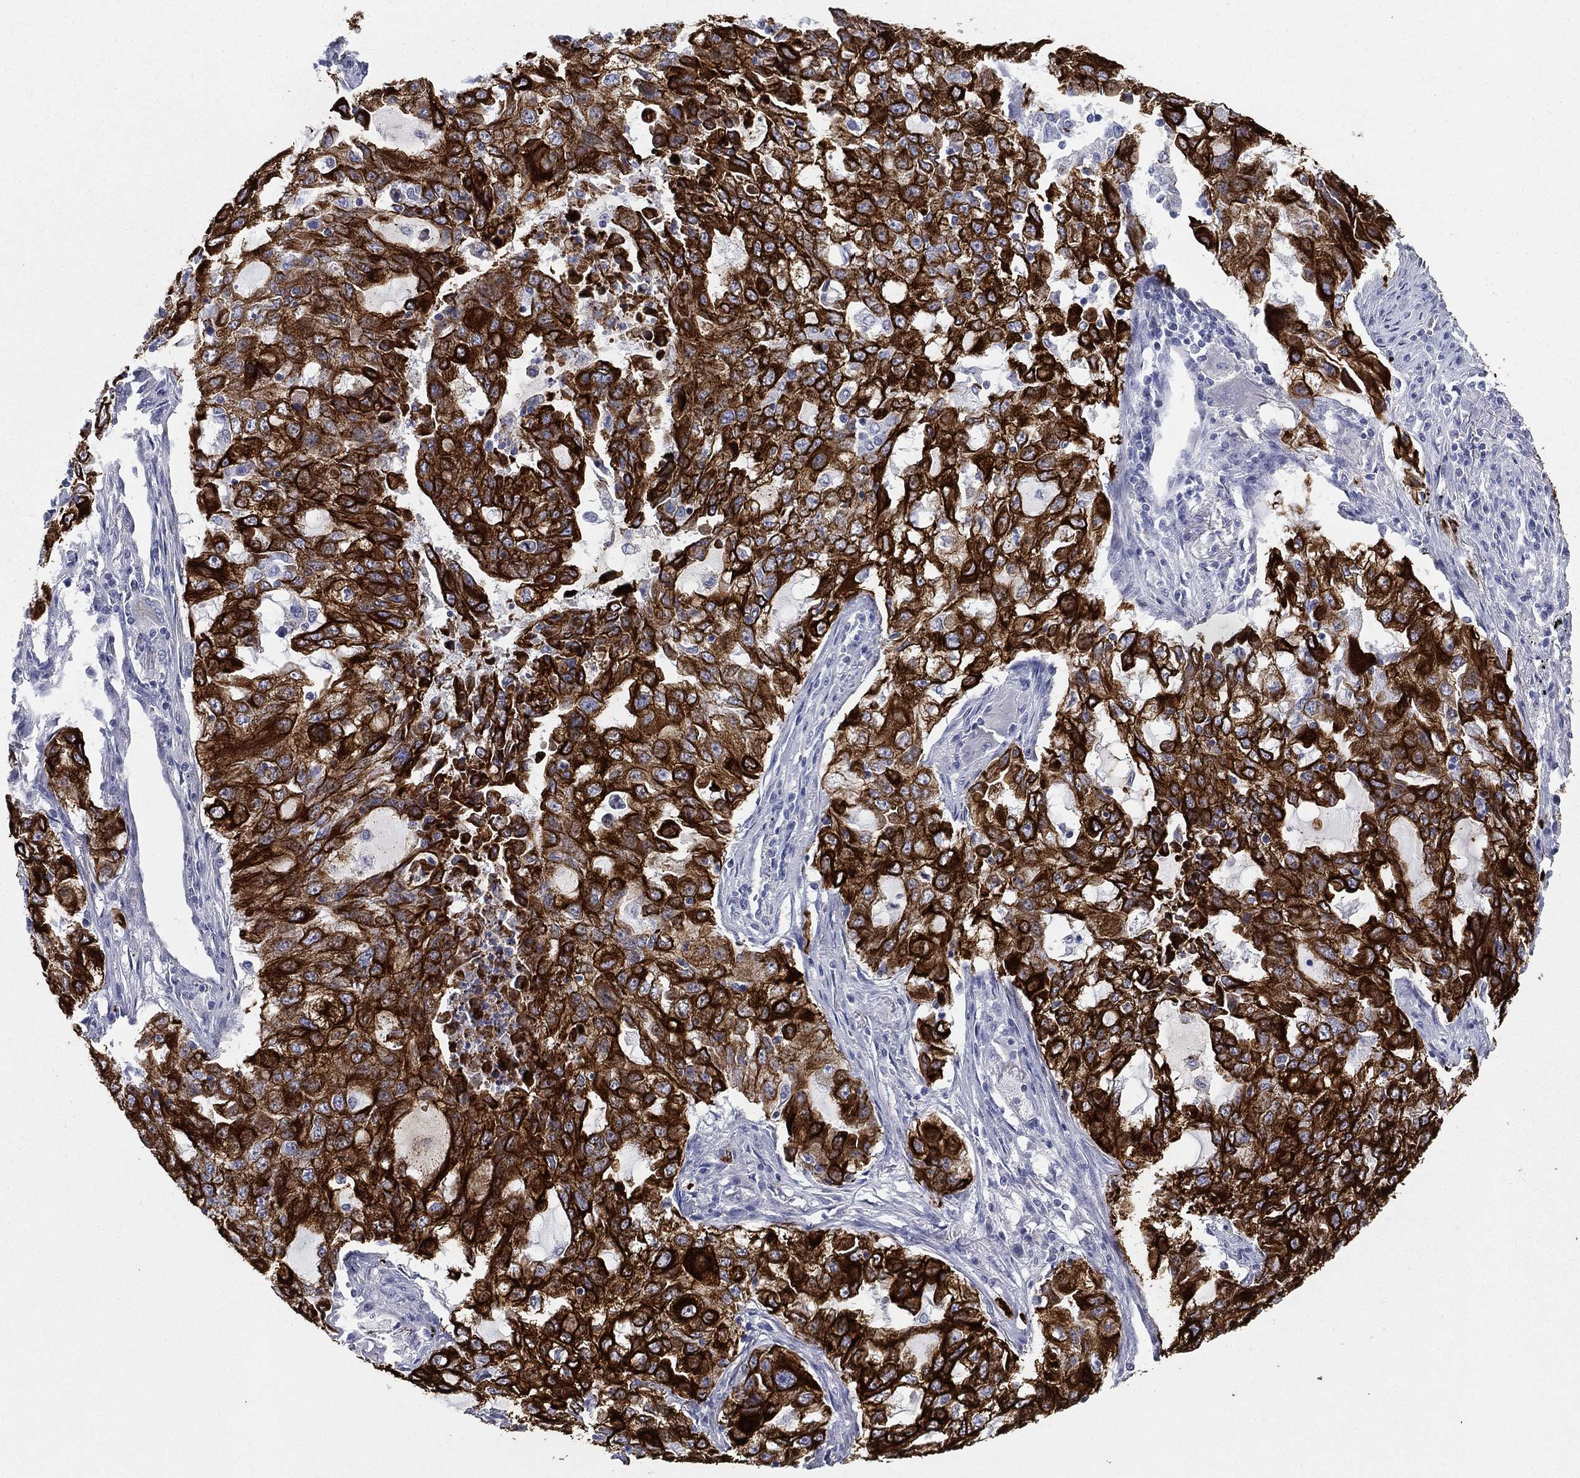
{"staining": {"intensity": "strong", "quantity": ">75%", "location": "cytoplasmic/membranous"}, "tissue": "lung cancer", "cell_type": "Tumor cells", "image_type": "cancer", "snomed": [{"axis": "morphology", "description": "Adenocarcinoma, NOS"}, {"axis": "topography", "description": "Lung"}], "caption": "Strong cytoplasmic/membranous staining is present in approximately >75% of tumor cells in lung cancer (adenocarcinoma).", "gene": "KRT7", "patient": {"sex": "female", "age": 61}}